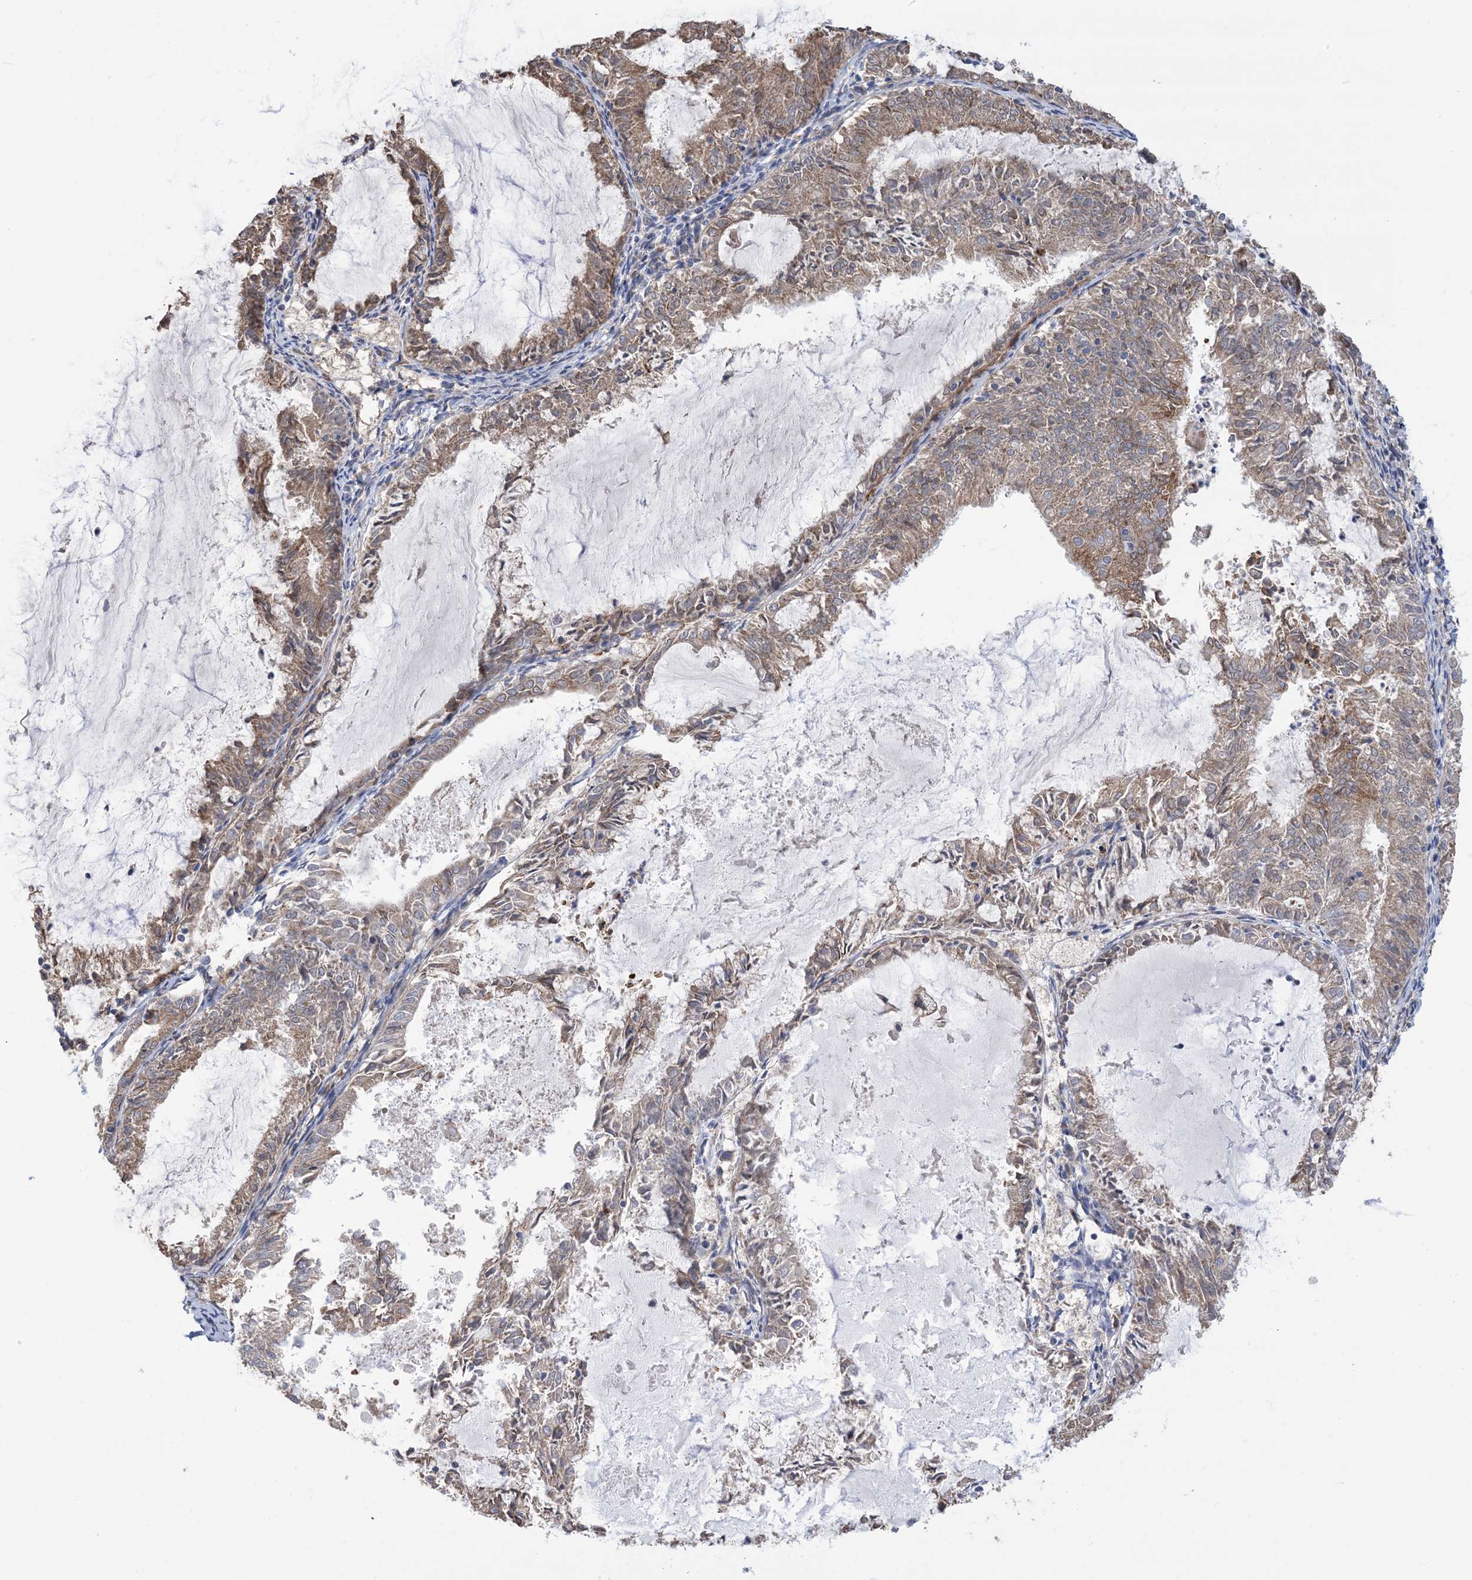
{"staining": {"intensity": "moderate", "quantity": ">75%", "location": "cytoplasmic/membranous"}, "tissue": "endometrial cancer", "cell_type": "Tumor cells", "image_type": "cancer", "snomed": [{"axis": "morphology", "description": "Adenocarcinoma, NOS"}, {"axis": "topography", "description": "Endometrium"}], "caption": "About >75% of tumor cells in endometrial cancer display moderate cytoplasmic/membranous protein positivity as visualized by brown immunohistochemical staining.", "gene": "CLEC16A", "patient": {"sex": "female", "age": 57}}